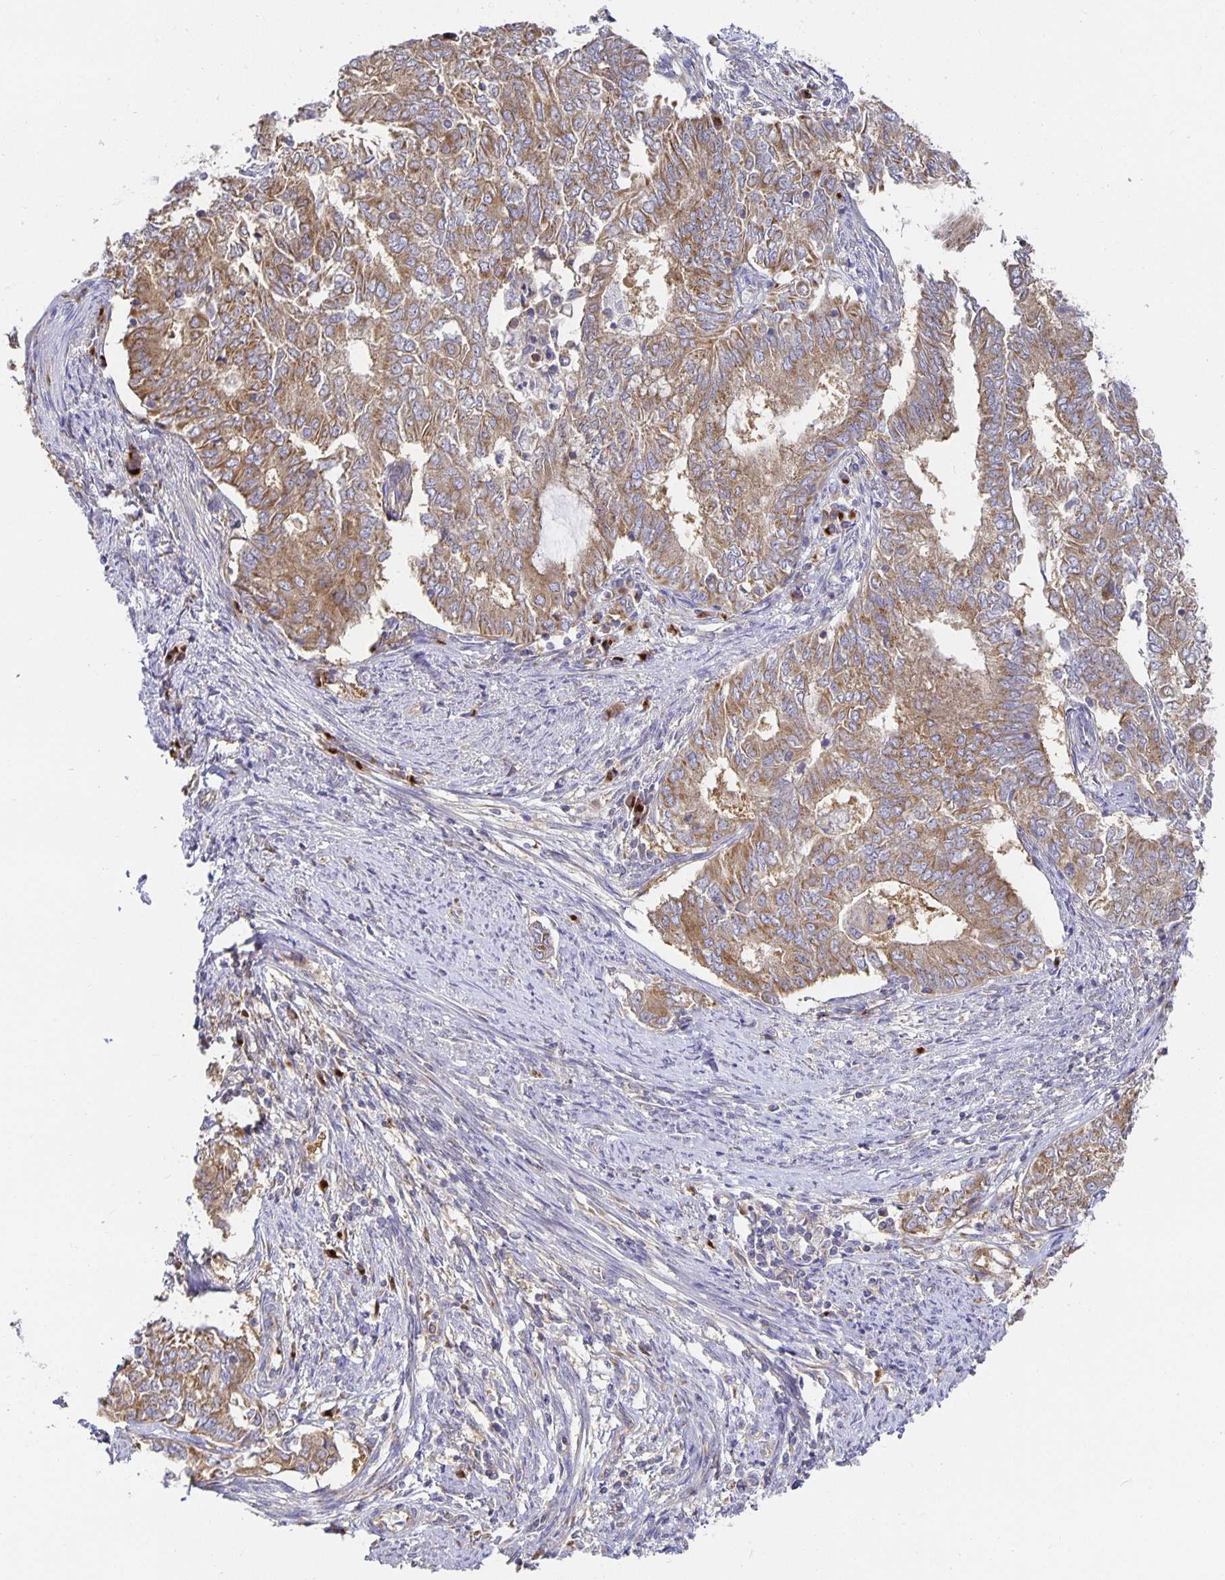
{"staining": {"intensity": "moderate", "quantity": ">75%", "location": "cytoplasmic/membranous"}, "tissue": "endometrial cancer", "cell_type": "Tumor cells", "image_type": "cancer", "snomed": [{"axis": "morphology", "description": "Adenocarcinoma, NOS"}, {"axis": "topography", "description": "Endometrium"}], "caption": "About >75% of tumor cells in endometrial cancer reveal moderate cytoplasmic/membranous protein staining as visualized by brown immunohistochemical staining.", "gene": "USO1", "patient": {"sex": "female", "age": 62}}